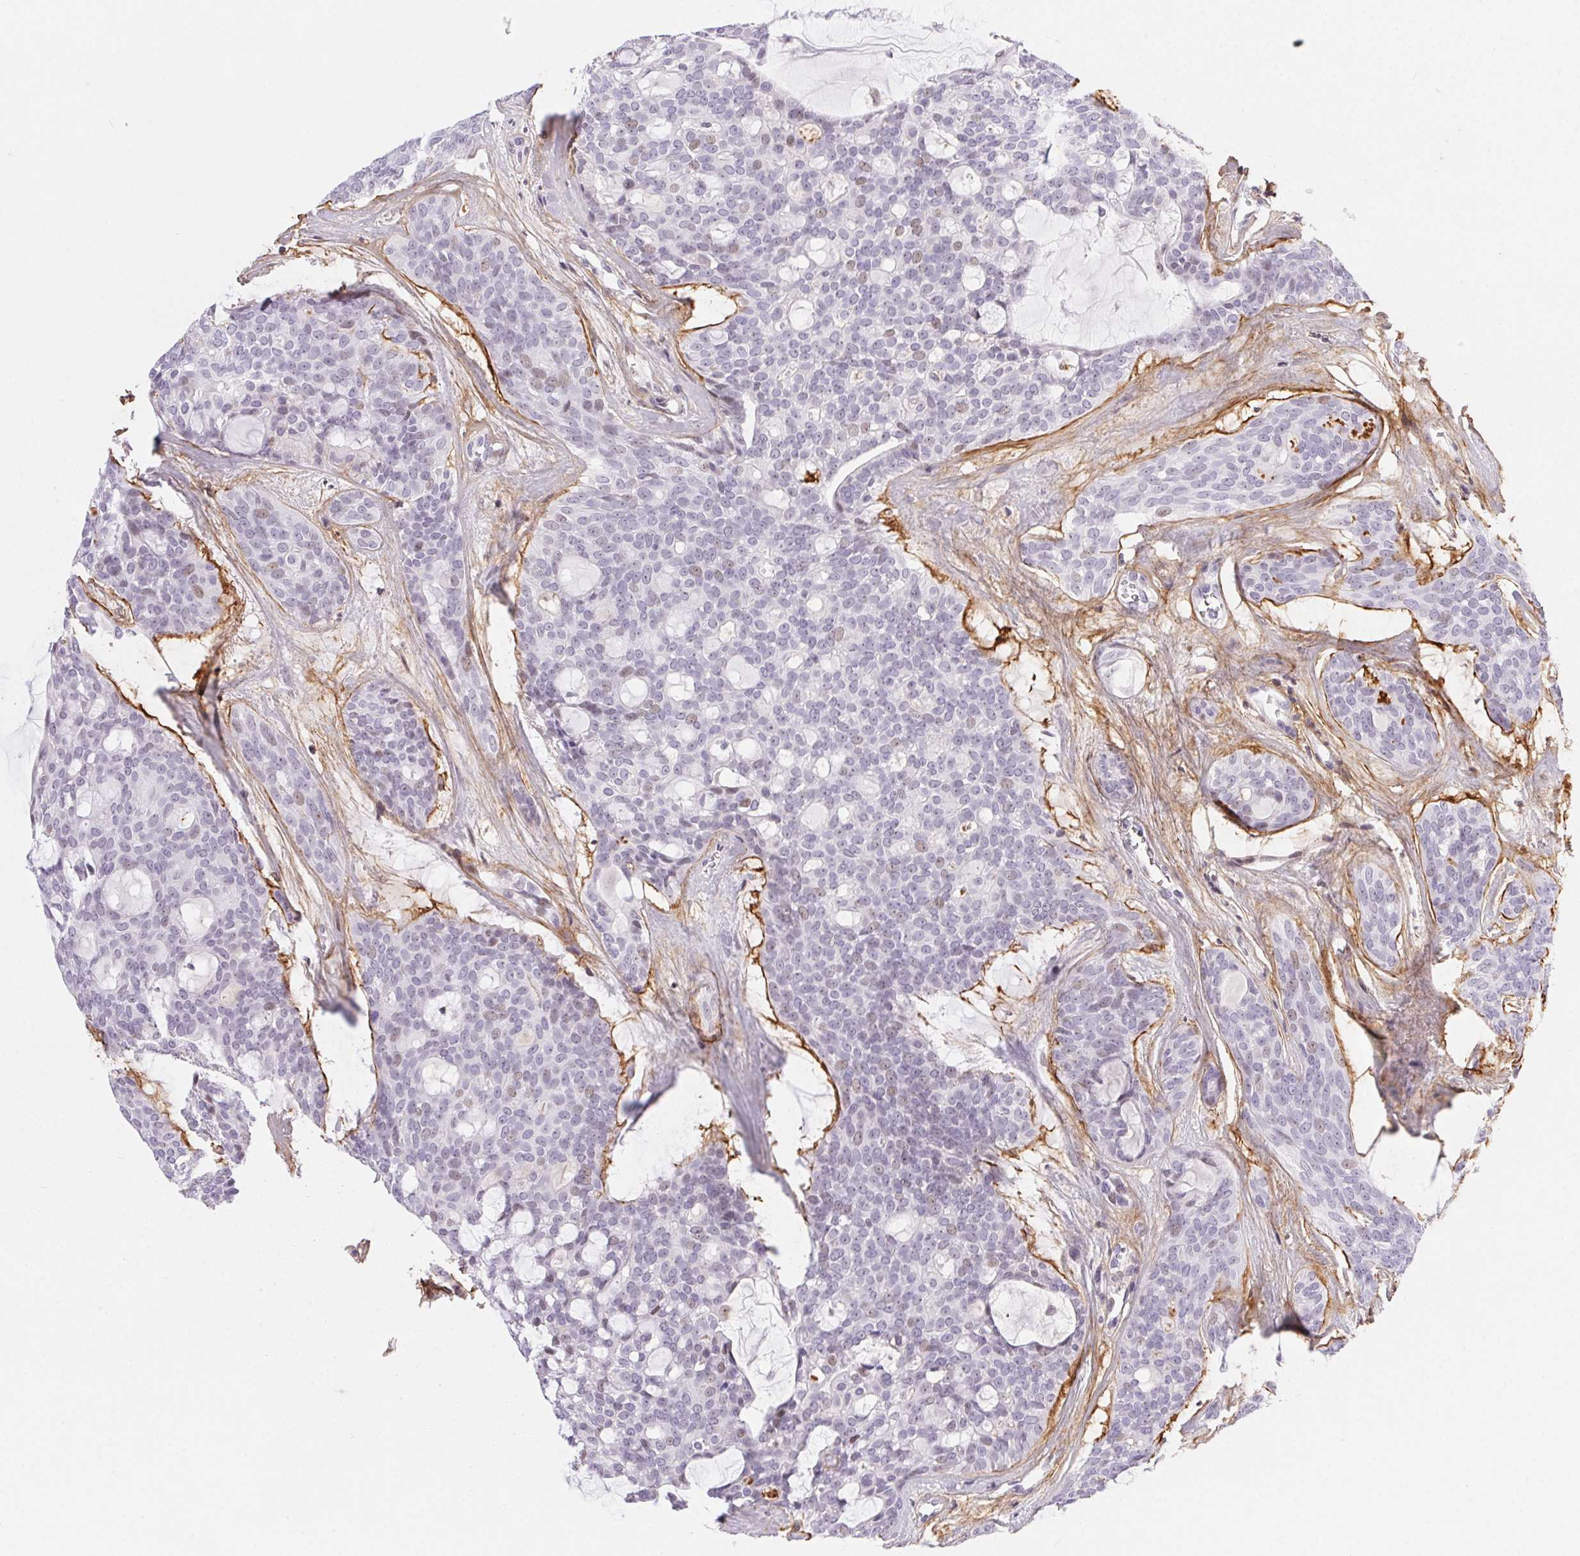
{"staining": {"intensity": "weak", "quantity": "<25%", "location": "nuclear"}, "tissue": "head and neck cancer", "cell_type": "Tumor cells", "image_type": "cancer", "snomed": [{"axis": "morphology", "description": "Adenocarcinoma, NOS"}, {"axis": "topography", "description": "Head-Neck"}], "caption": "Human head and neck cancer (adenocarcinoma) stained for a protein using IHC displays no positivity in tumor cells.", "gene": "PDZD2", "patient": {"sex": "male", "age": 66}}